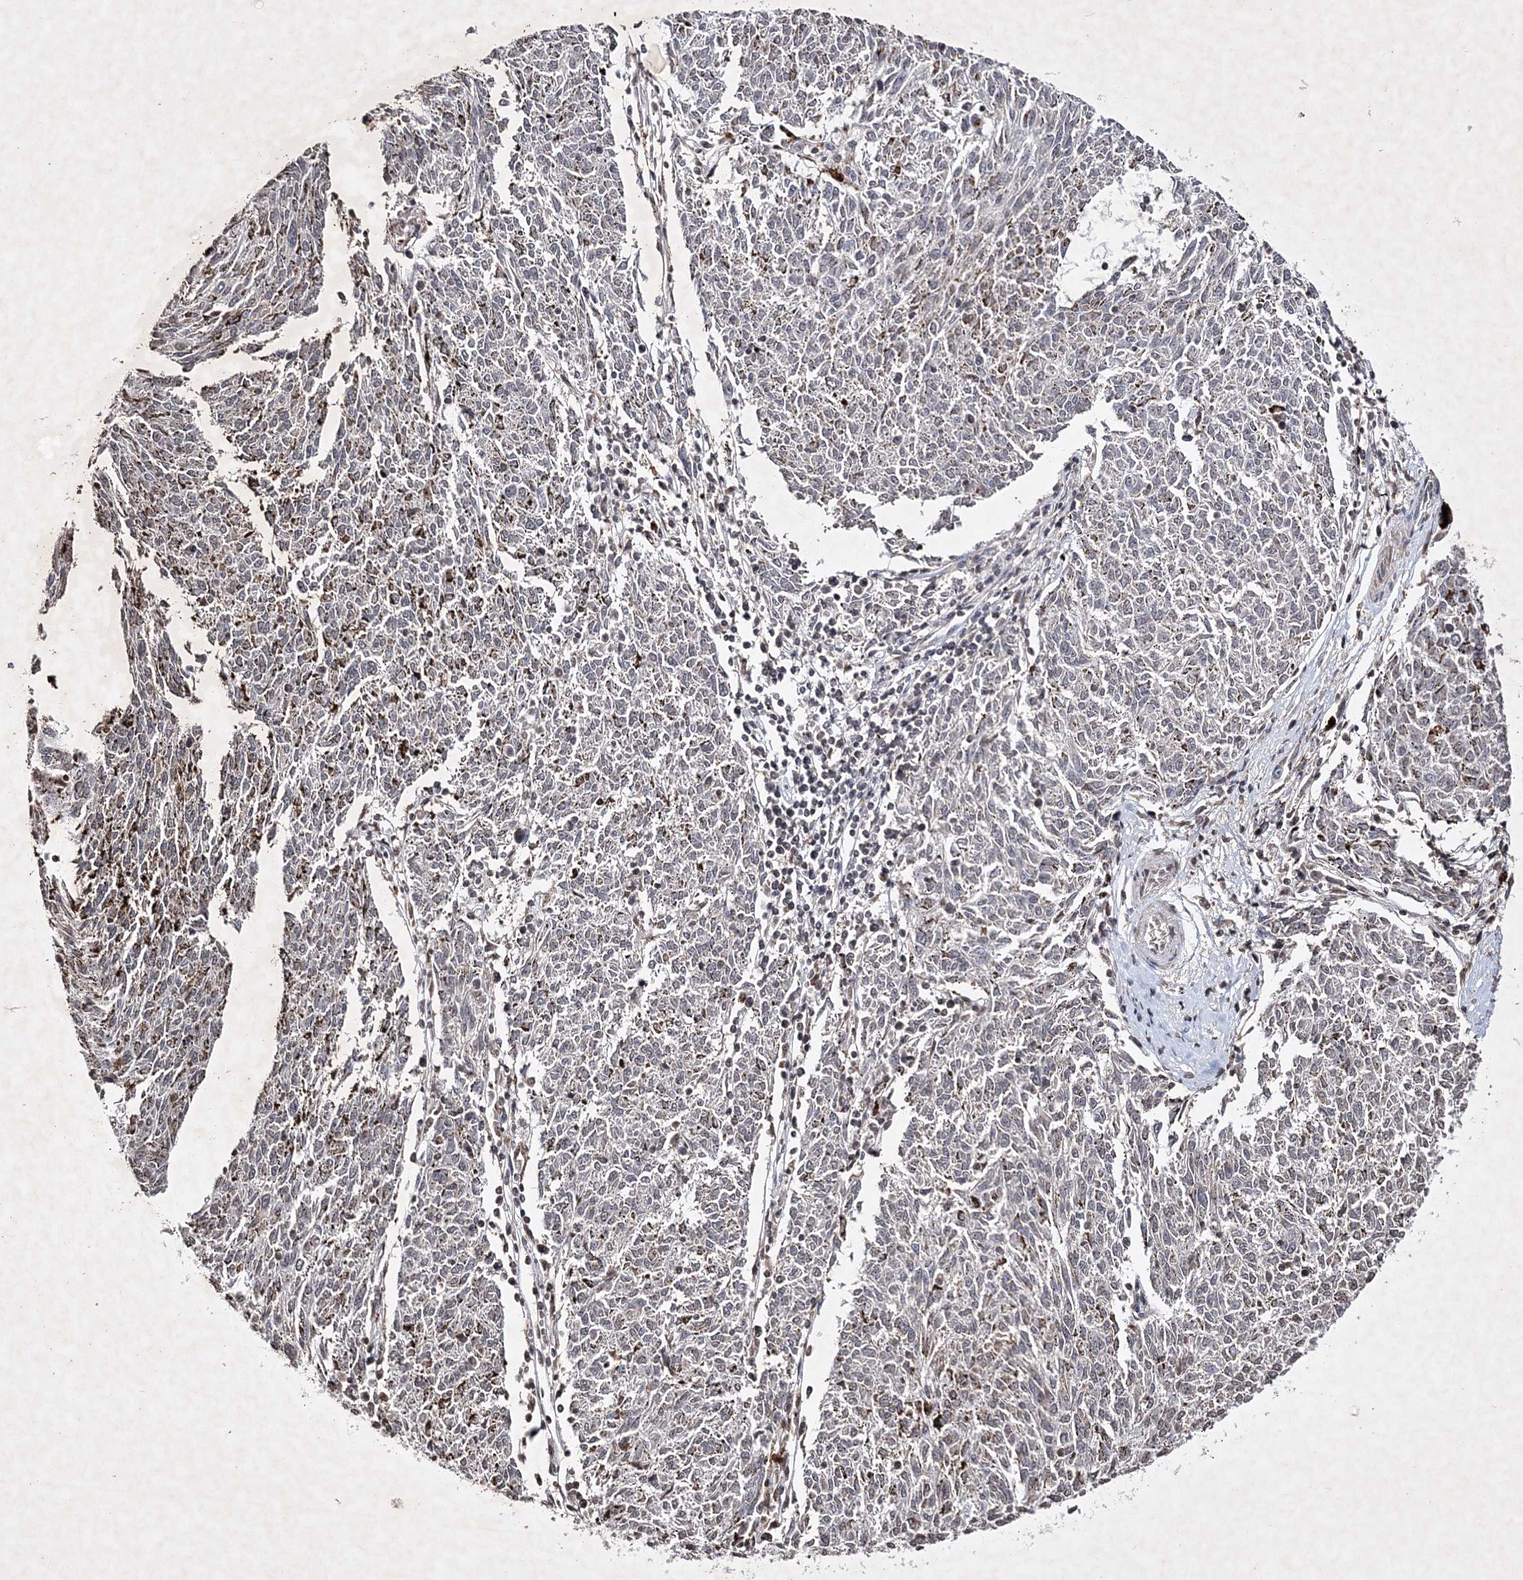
{"staining": {"intensity": "negative", "quantity": "none", "location": "none"}, "tissue": "melanoma", "cell_type": "Tumor cells", "image_type": "cancer", "snomed": [{"axis": "morphology", "description": "Malignant melanoma, NOS"}, {"axis": "topography", "description": "Skin"}], "caption": "Tumor cells are negative for protein expression in human melanoma.", "gene": "SOWAHB", "patient": {"sex": "female", "age": 72}}